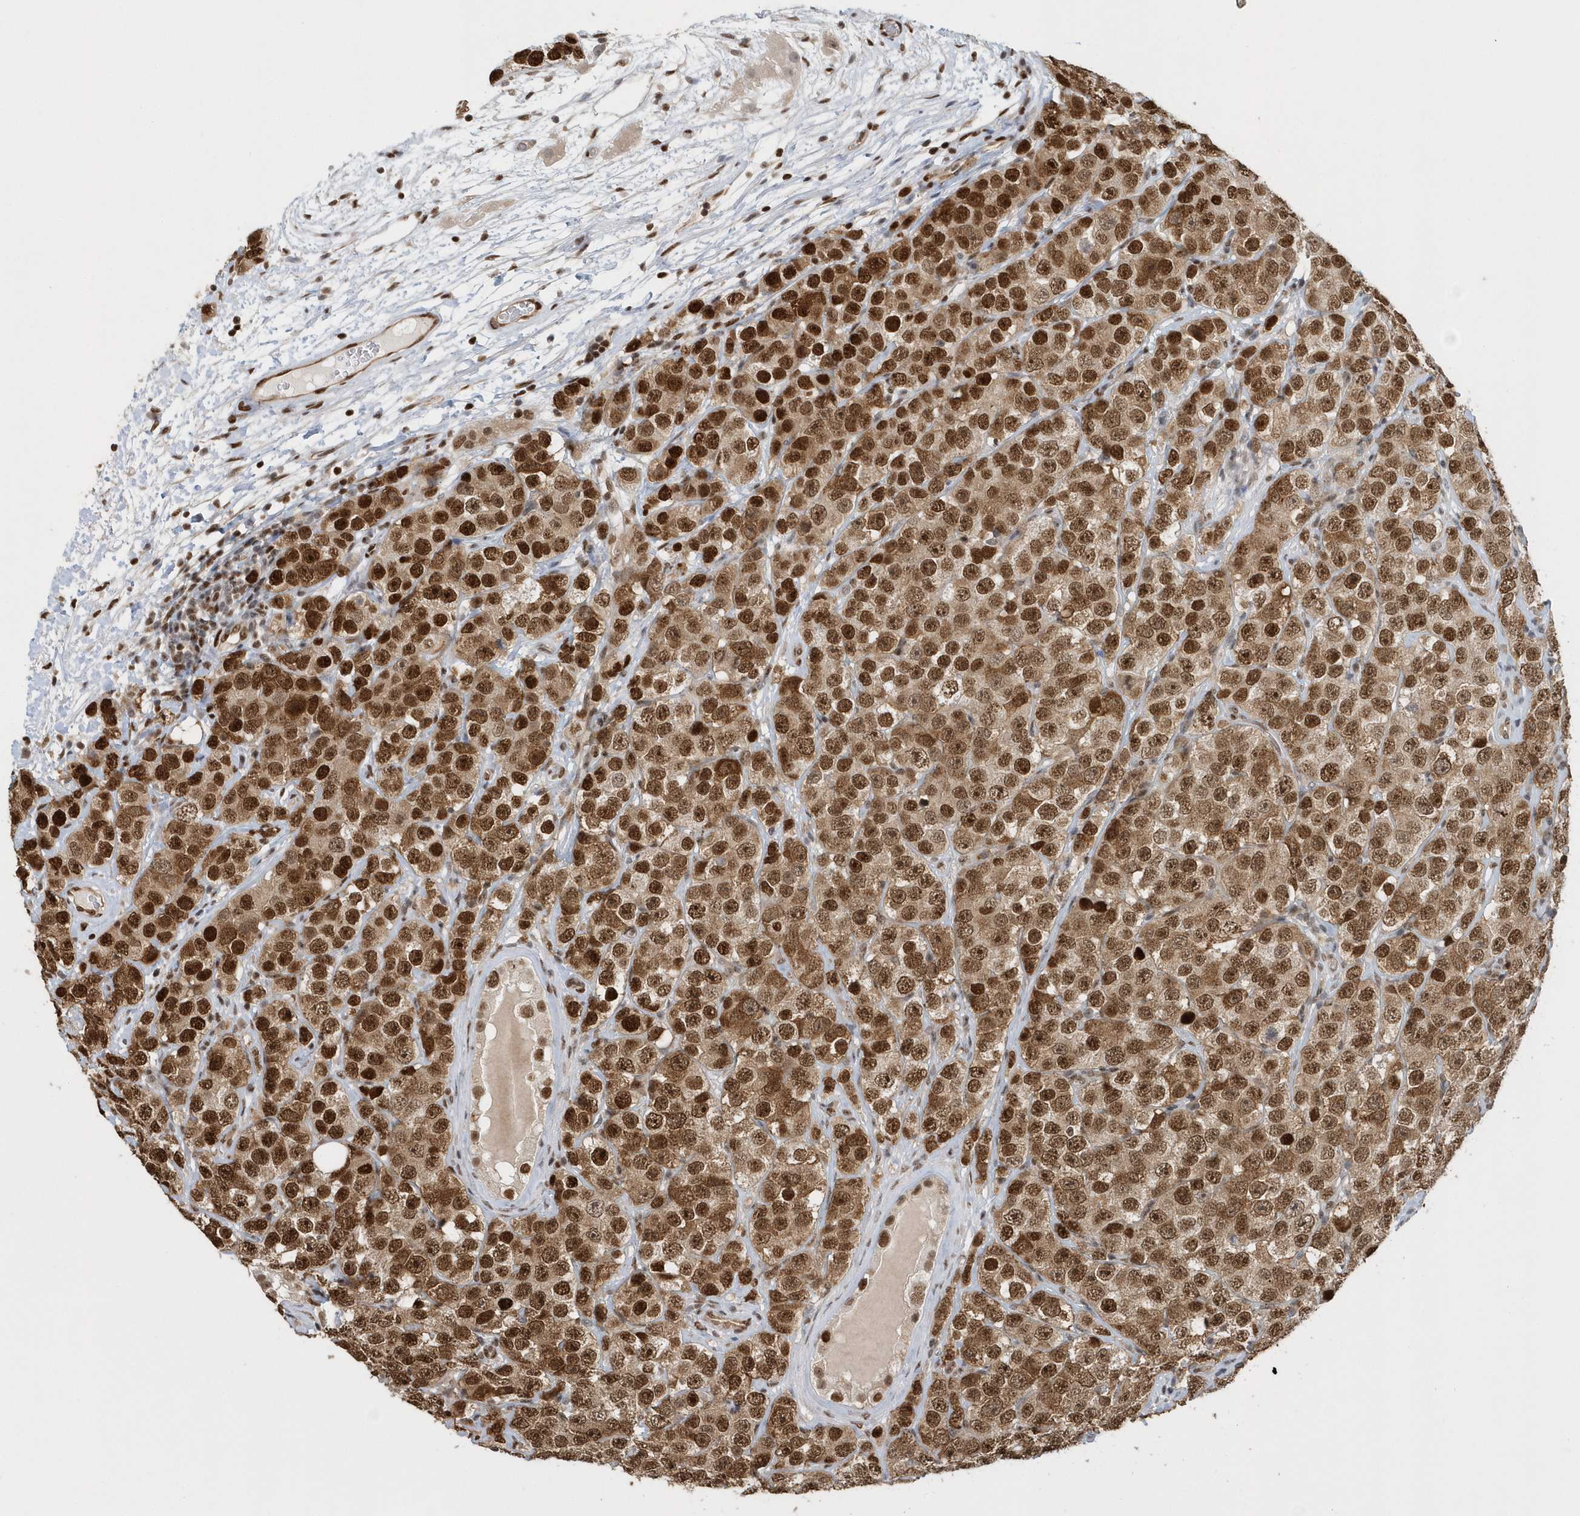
{"staining": {"intensity": "strong", "quantity": ">75%", "location": "cytoplasmic/membranous,nuclear"}, "tissue": "testis cancer", "cell_type": "Tumor cells", "image_type": "cancer", "snomed": [{"axis": "morphology", "description": "Seminoma, NOS"}, {"axis": "topography", "description": "Testis"}], "caption": "IHC of human testis seminoma shows high levels of strong cytoplasmic/membranous and nuclear staining in approximately >75% of tumor cells.", "gene": "SUMO2", "patient": {"sex": "male", "age": 28}}